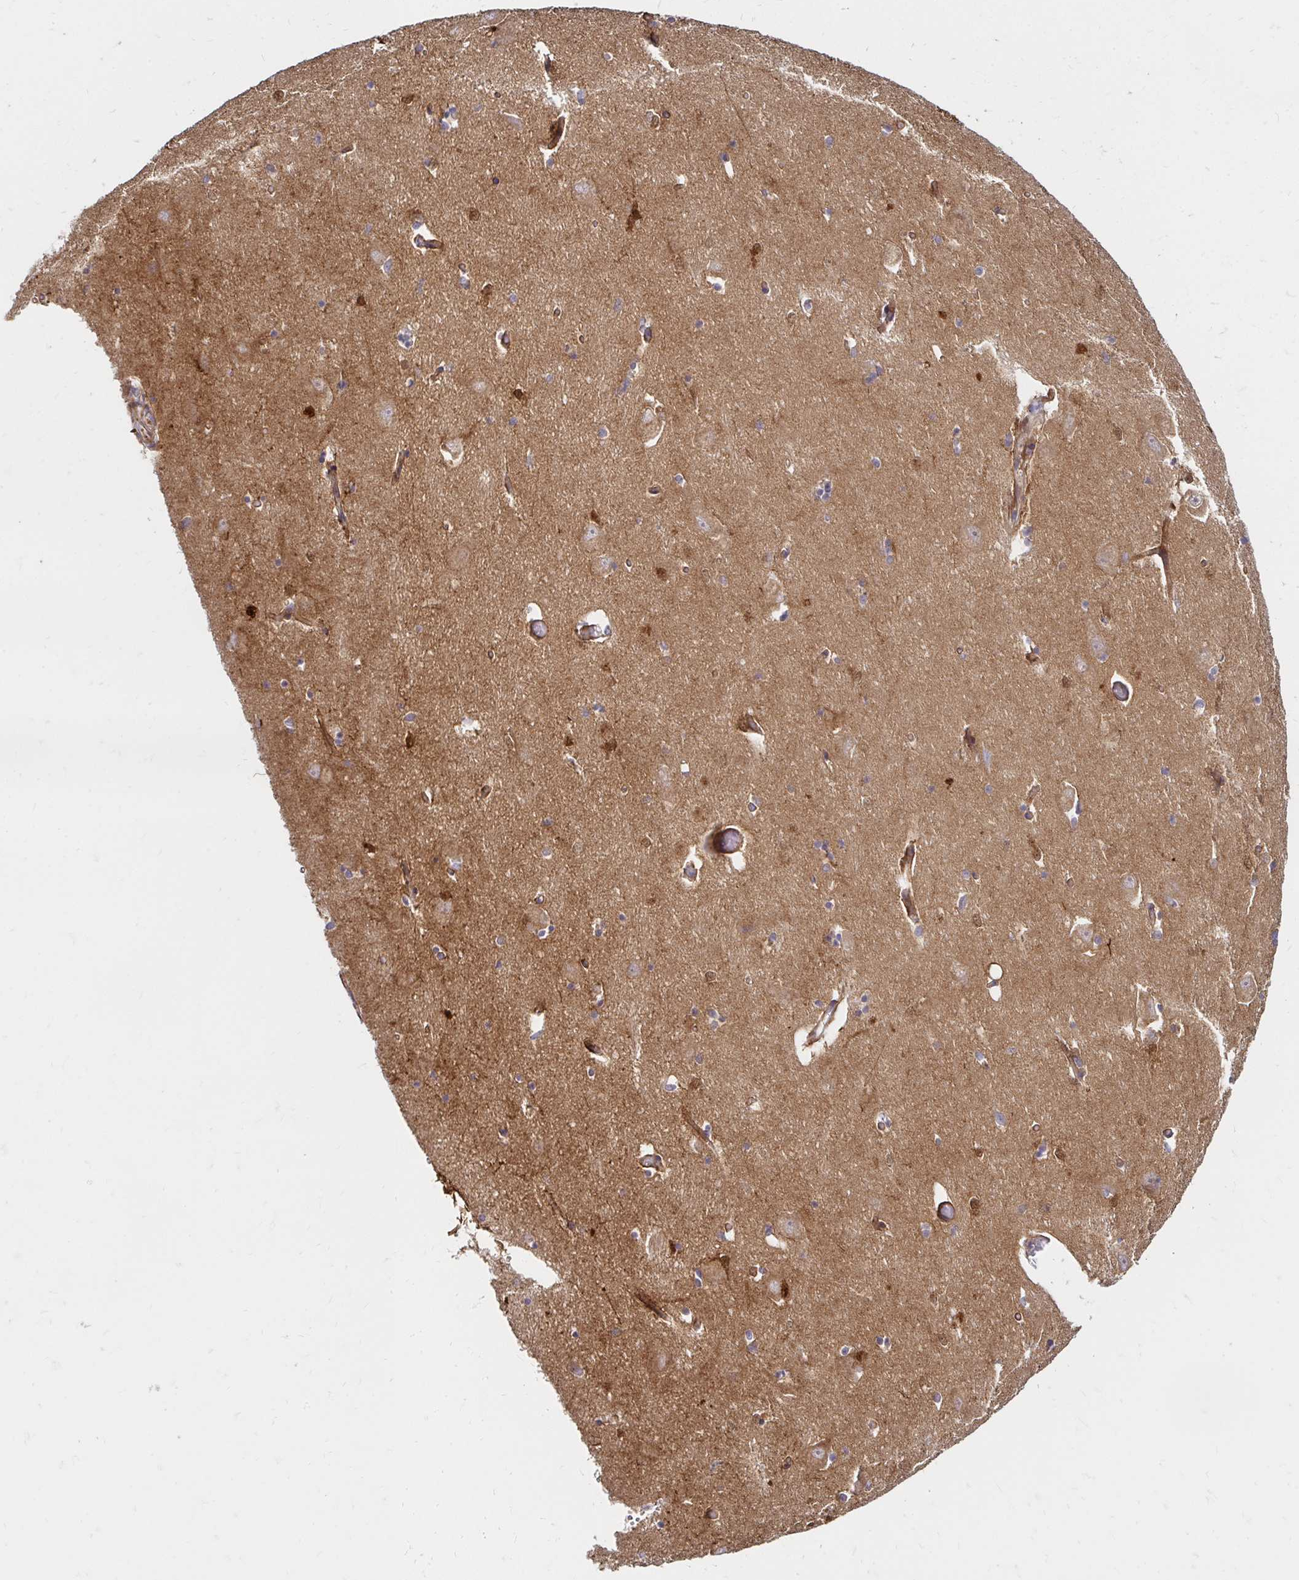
{"staining": {"intensity": "negative", "quantity": "none", "location": "none"}, "tissue": "caudate", "cell_type": "Glial cells", "image_type": "normal", "snomed": [{"axis": "morphology", "description": "Normal tissue, NOS"}, {"axis": "topography", "description": "Lateral ventricle wall"}, {"axis": "topography", "description": "Hippocampus"}], "caption": "High magnification brightfield microscopy of unremarkable caudate stained with DAB (brown) and counterstained with hematoxylin (blue): glial cells show no significant expression. Brightfield microscopy of immunohistochemistry stained with DAB (3,3'-diaminobenzidine) (brown) and hematoxylin (blue), captured at high magnification.", "gene": "ITGA2", "patient": {"sex": "female", "age": 63}}